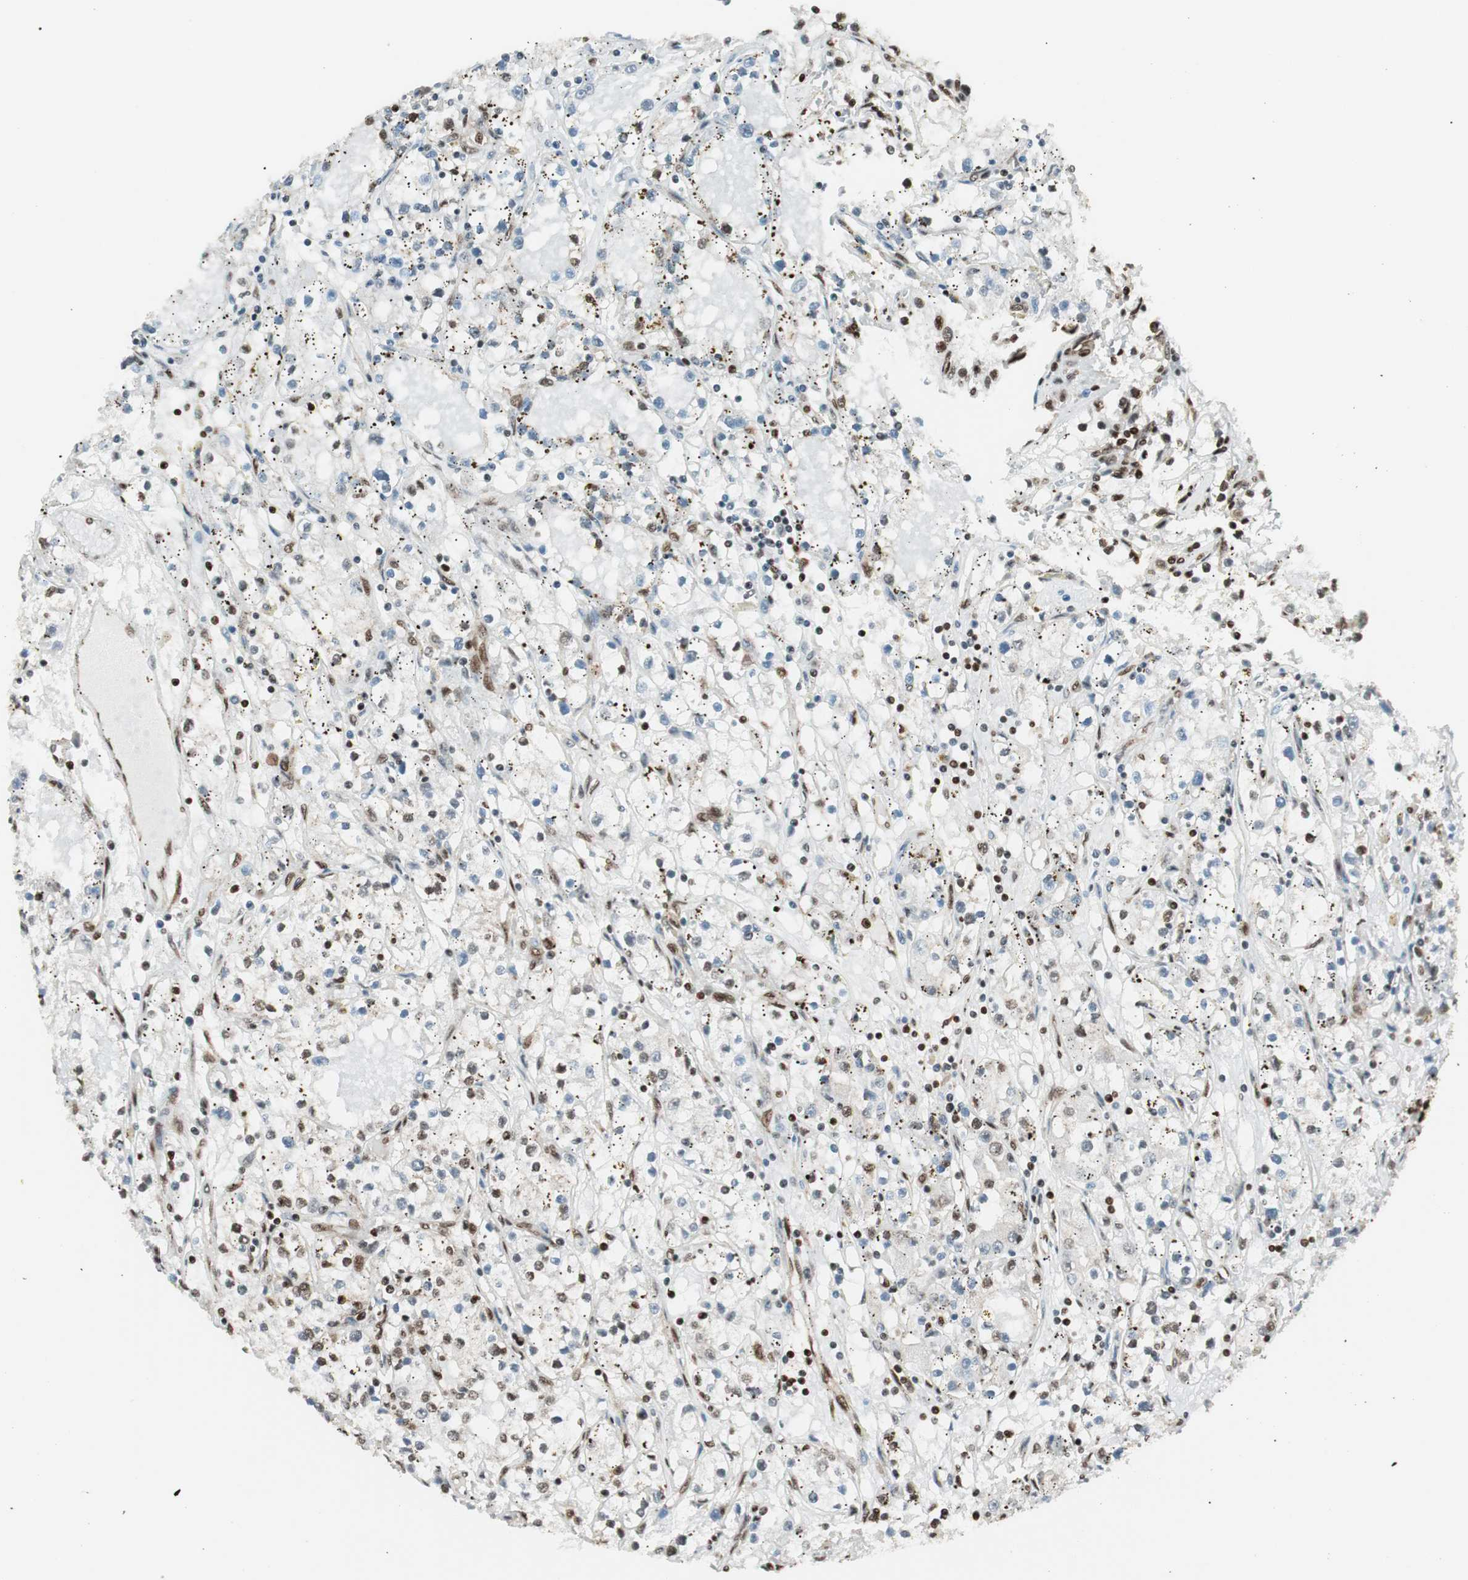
{"staining": {"intensity": "moderate", "quantity": "25%-75%", "location": "nuclear"}, "tissue": "renal cancer", "cell_type": "Tumor cells", "image_type": "cancer", "snomed": [{"axis": "morphology", "description": "Adenocarcinoma, NOS"}, {"axis": "topography", "description": "Kidney"}], "caption": "Renal adenocarcinoma stained with IHC displays moderate nuclear positivity in approximately 25%-75% of tumor cells. (DAB IHC with brightfield microscopy, high magnification).", "gene": "EWSR1", "patient": {"sex": "male", "age": 56}}